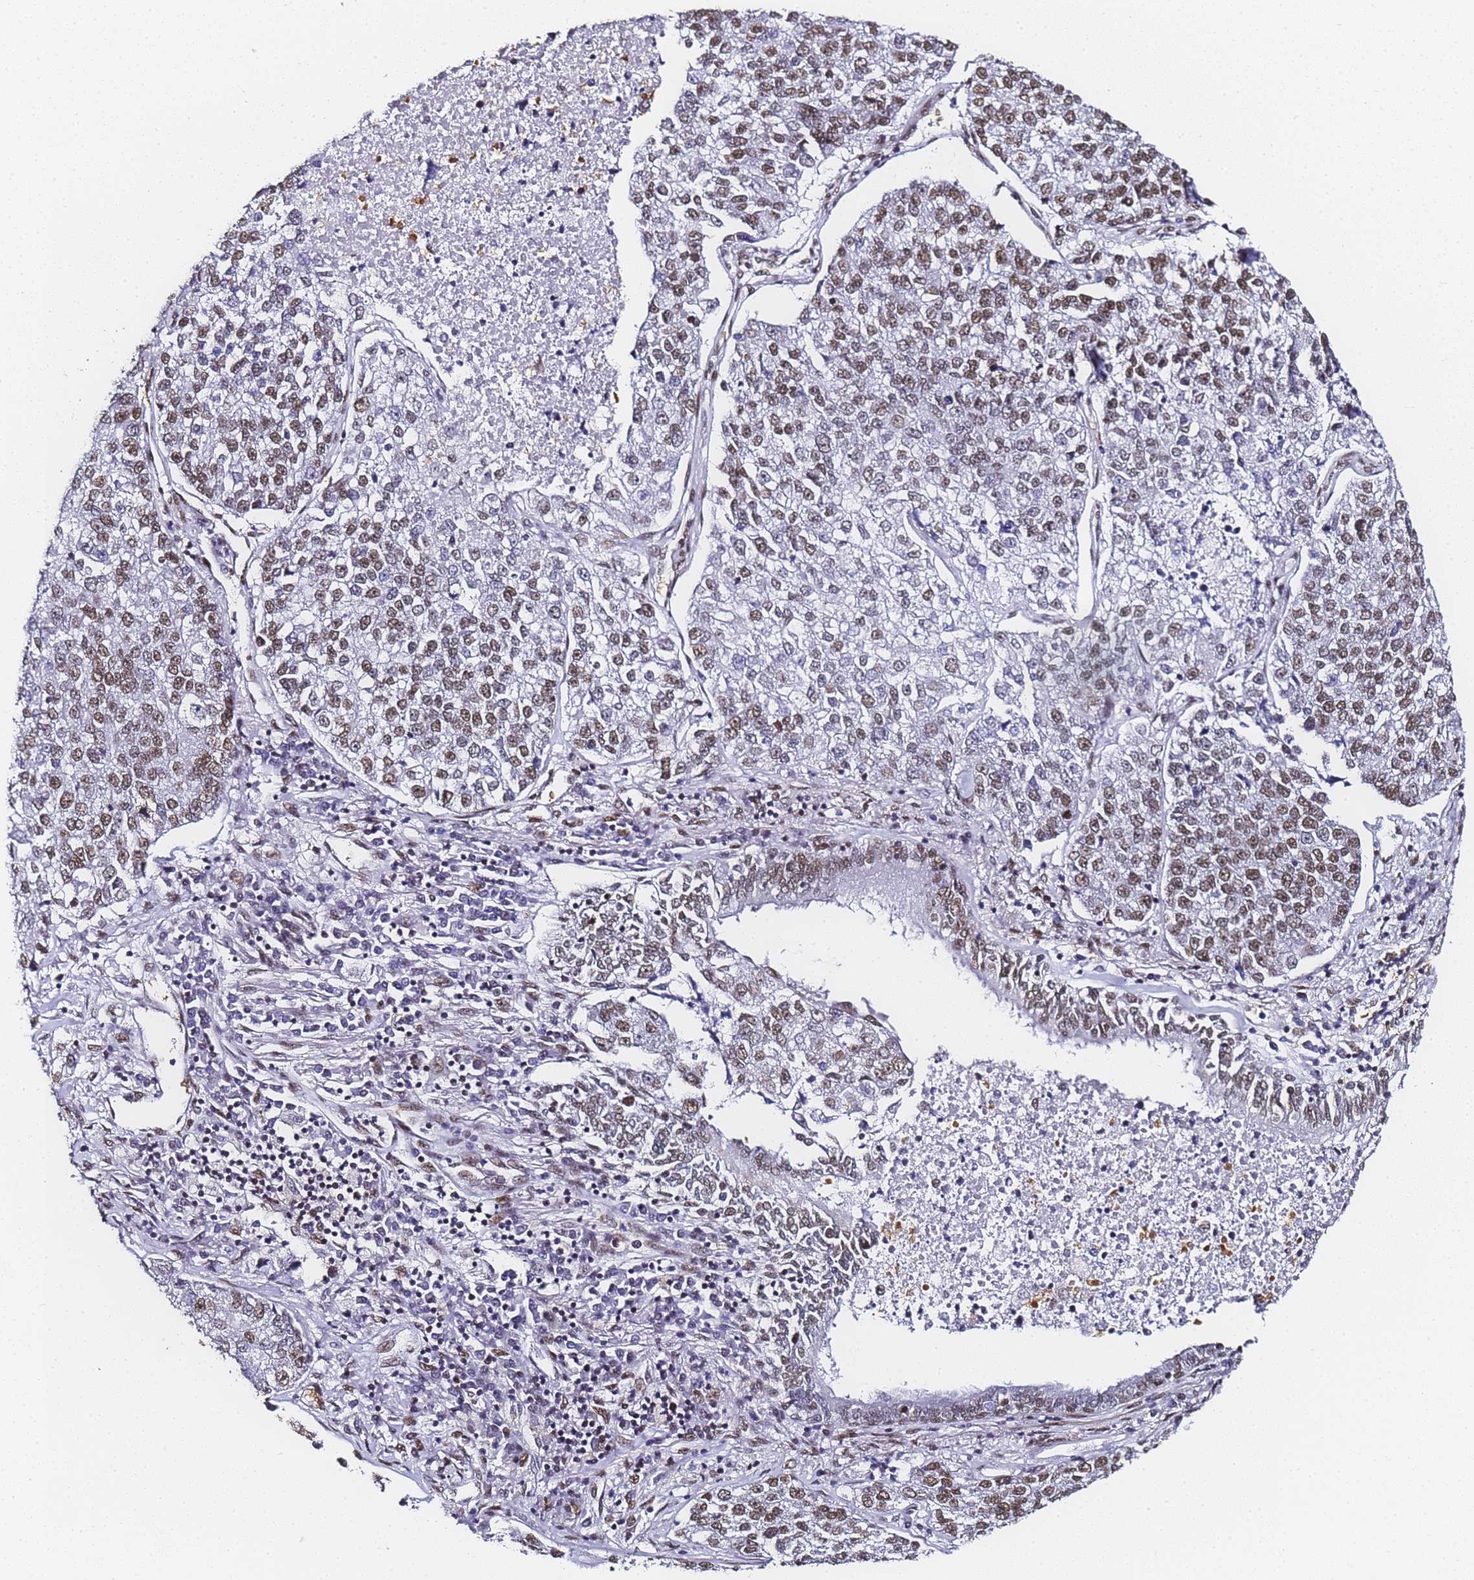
{"staining": {"intensity": "moderate", "quantity": ">75%", "location": "nuclear"}, "tissue": "lung cancer", "cell_type": "Tumor cells", "image_type": "cancer", "snomed": [{"axis": "morphology", "description": "Adenocarcinoma, NOS"}, {"axis": "topography", "description": "Lung"}], "caption": "Immunohistochemistry micrograph of adenocarcinoma (lung) stained for a protein (brown), which reveals medium levels of moderate nuclear positivity in approximately >75% of tumor cells.", "gene": "POLR1A", "patient": {"sex": "male", "age": 49}}